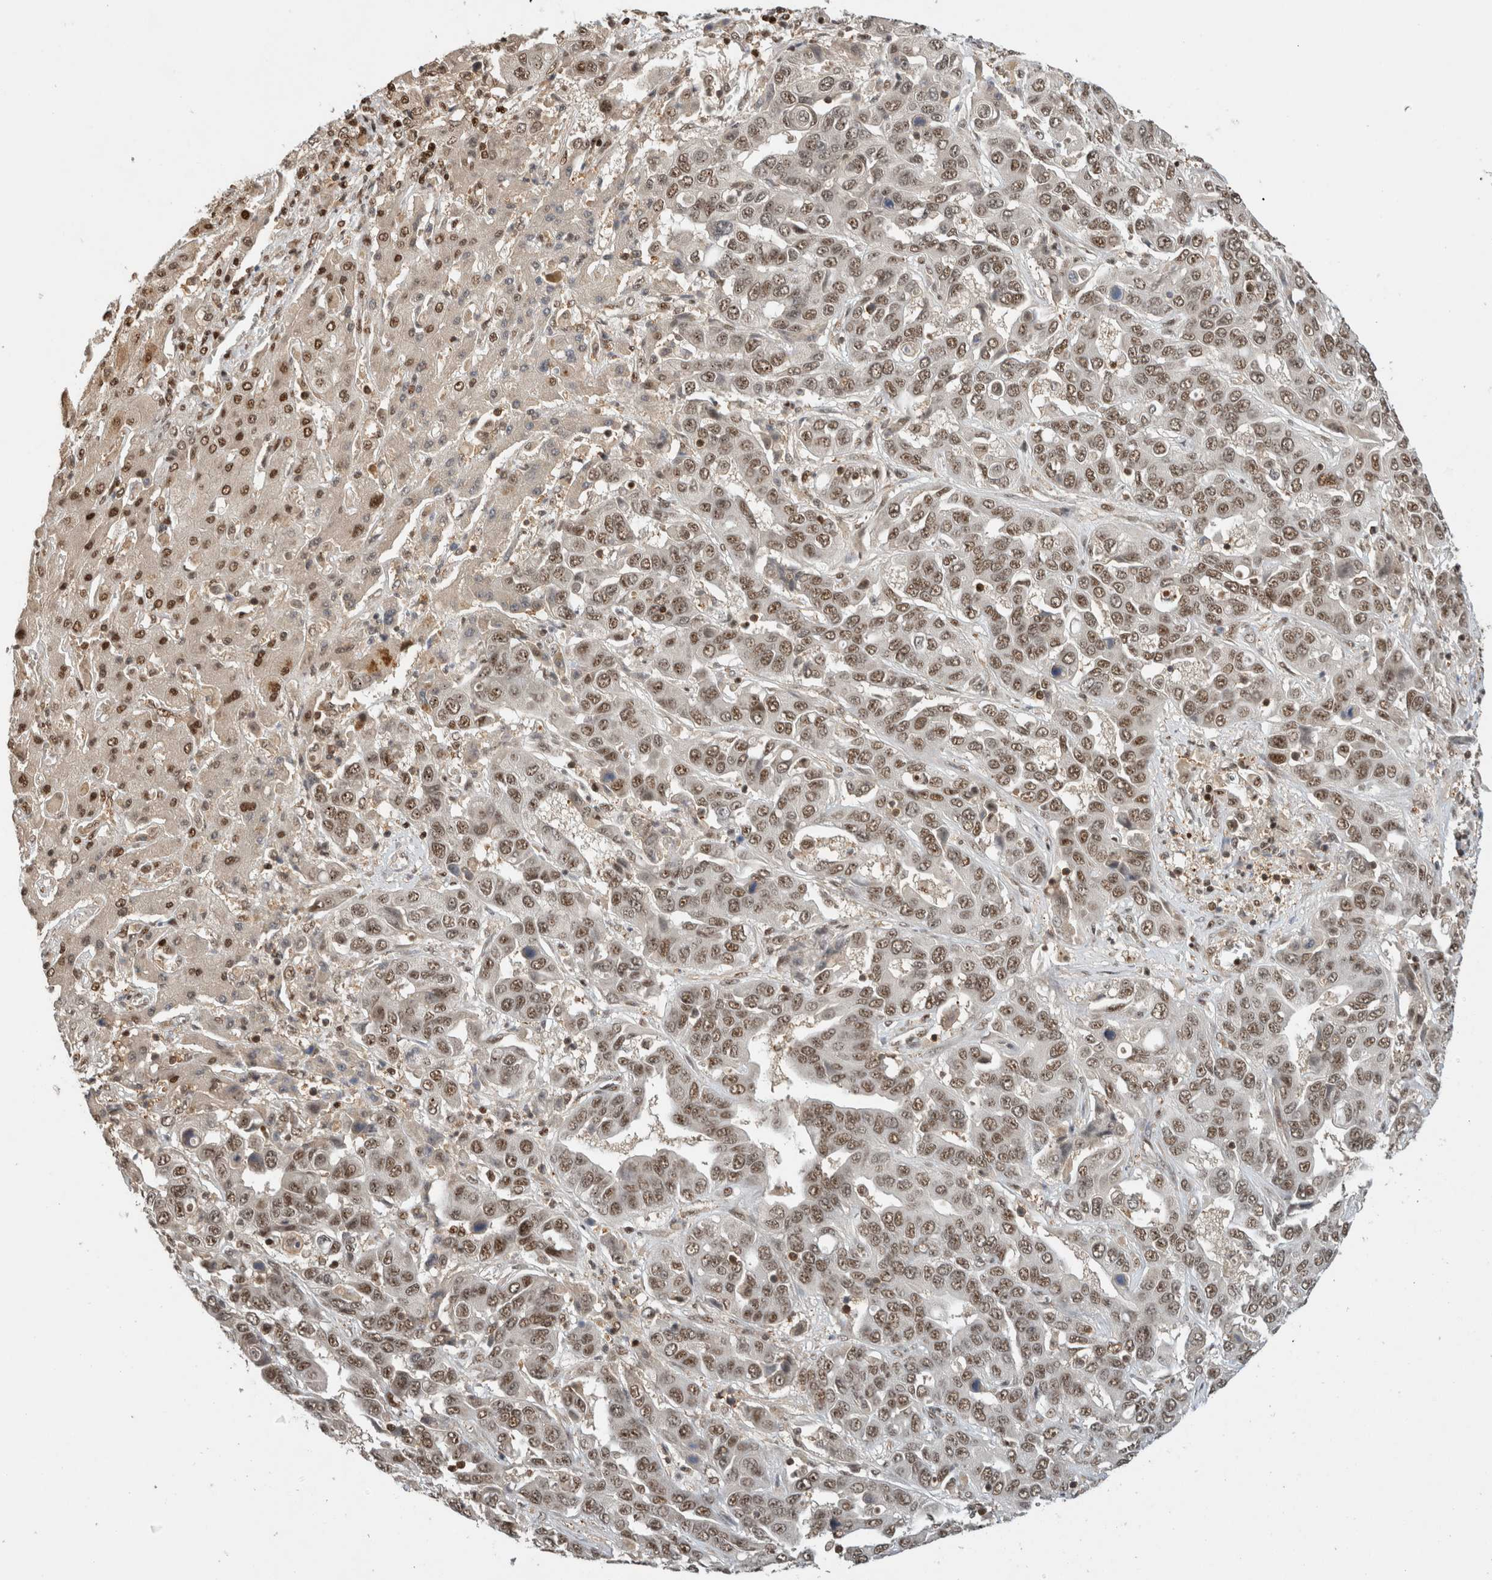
{"staining": {"intensity": "moderate", "quantity": ">75%", "location": "nuclear"}, "tissue": "liver cancer", "cell_type": "Tumor cells", "image_type": "cancer", "snomed": [{"axis": "morphology", "description": "Cholangiocarcinoma"}, {"axis": "topography", "description": "Liver"}], "caption": "IHC of liver cancer reveals medium levels of moderate nuclear staining in about >75% of tumor cells.", "gene": "SNRNP40", "patient": {"sex": "female", "age": 52}}